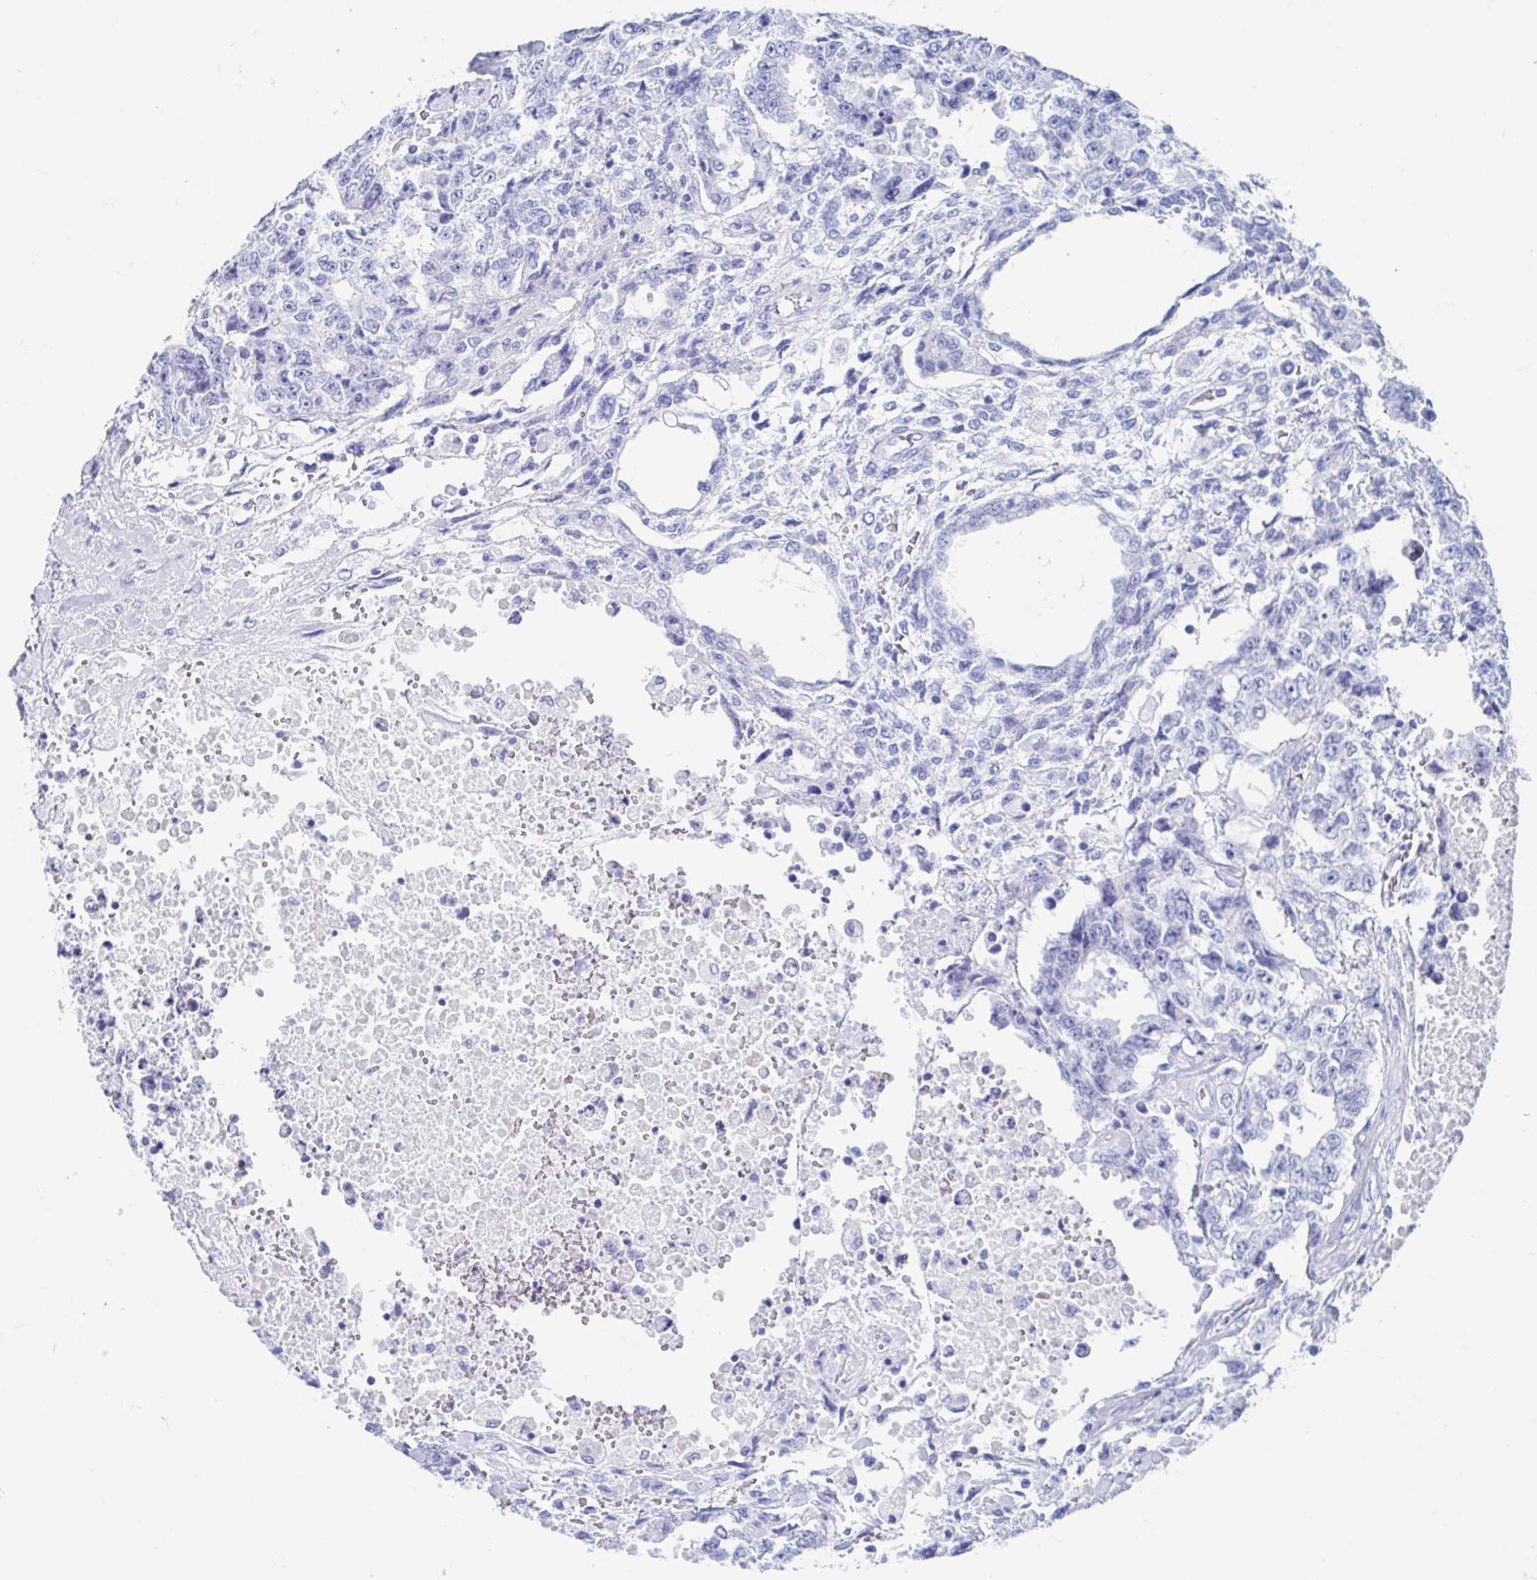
{"staining": {"intensity": "negative", "quantity": "none", "location": "none"}, "tissue": "testis cancer", "cell_type": "Tumor cells", "image_type": "cancer", "snomed": [{"axis": "morphology", "description": "Carcinoma, Embryonal, NOS"}, {"axis": "topography", "description": "Testis"}], "caption": "This image is of embryonal carcinoma (testis) stained with IHC to label a protein in brown with the nuclei are counter-stained blue. There is no staining in tumor cells. Brightfield microscopy of immunohistochemistry stained with DAB (brown) and hematoxylin (blue), captured at high magnification.", "gene": "C10orf53", "patient": {"sex": "male", "age": 24}}